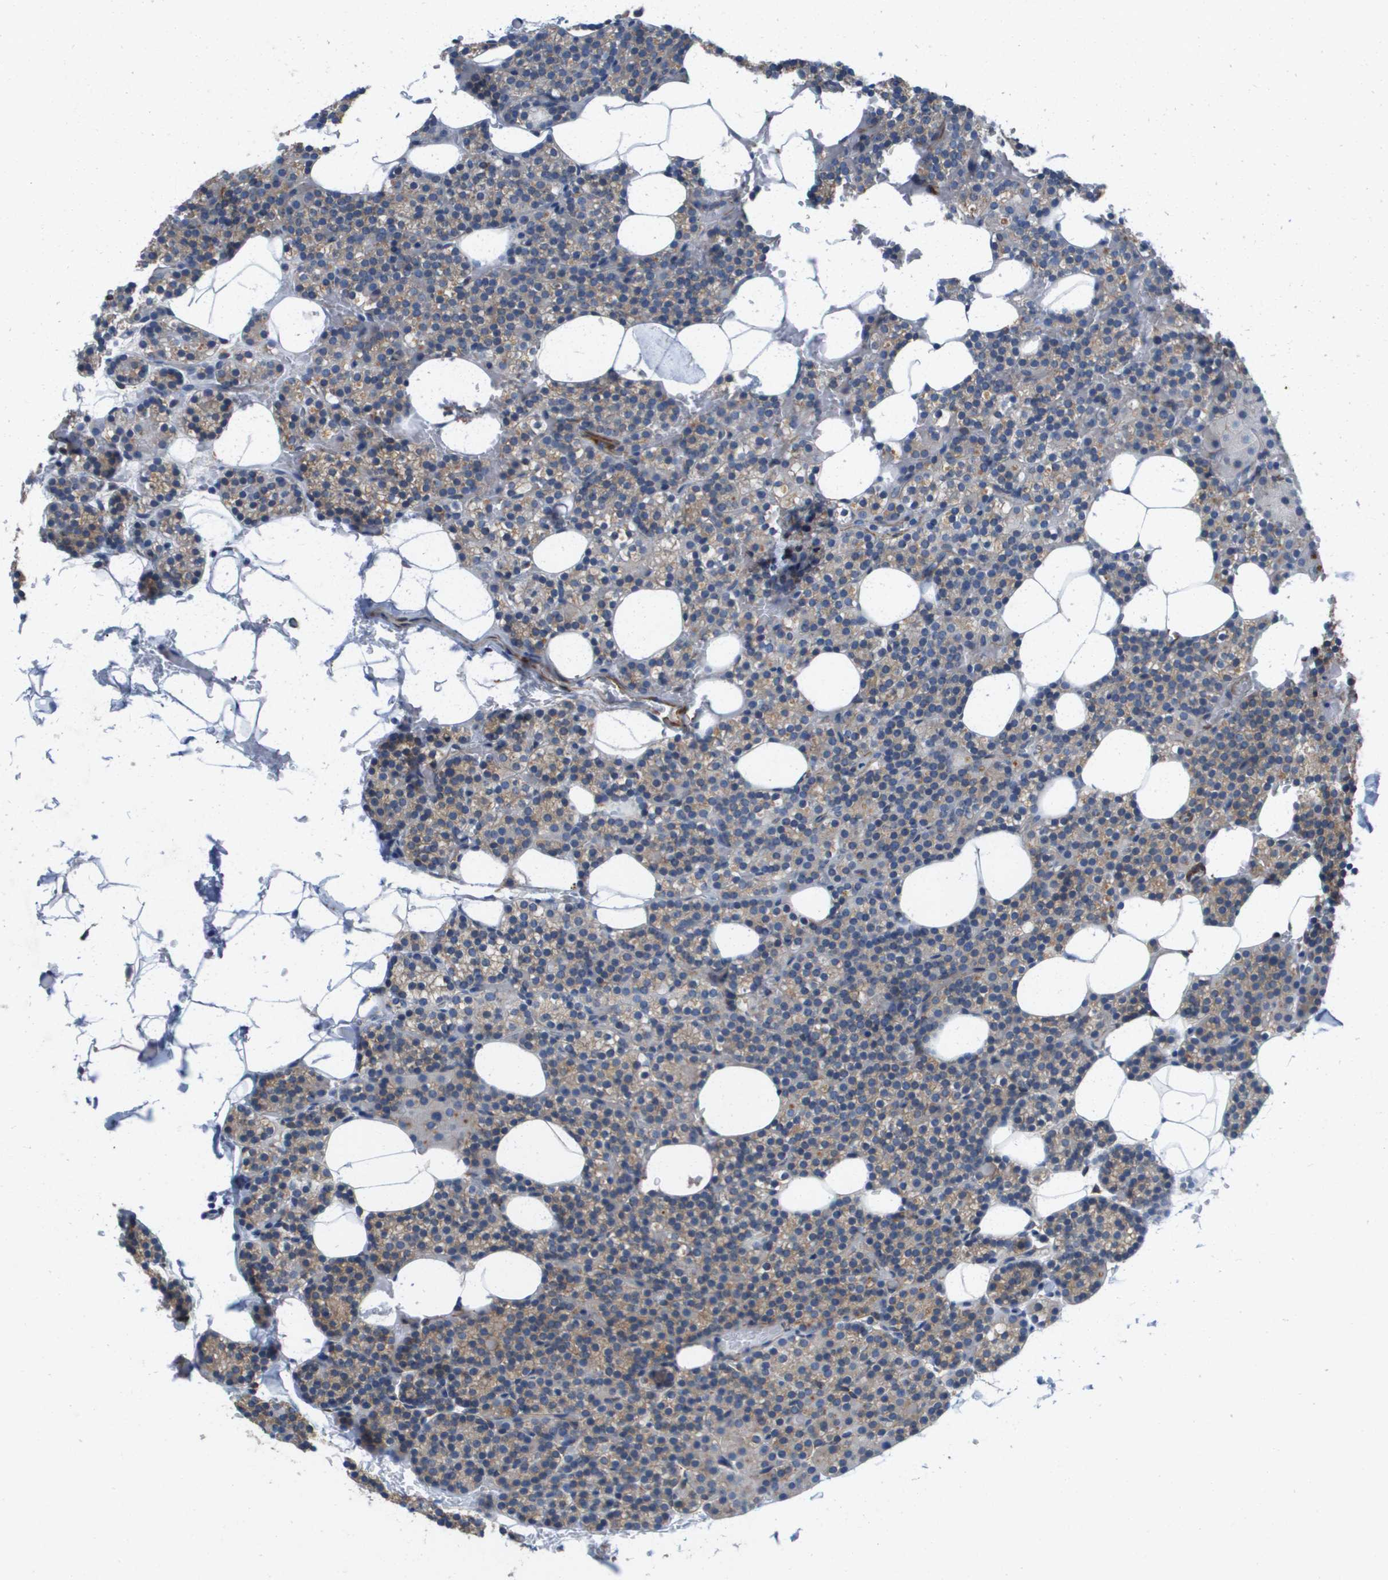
{"staining": {"intensity": "weak", "quantity": "25%-75%", "location": "cytoplasmic/membranous"}, "tissue": "parathyroid gland", "cell_type": "Glandular cells", "image_type": "normal", "snomed": [{"axis": "morphology", "description": "Normal tissue, NOS"}, {"axis": "morphology", "description": "Inflammation chronic"}, {"axis": "morphology", "description": "Goiter, colloid"}, {"axis": "topography", "description": "Thyroid gland"}, {"axis": "topography", "description": "Parathyroid gland"}], "caption": "DAB (3,3'-diaminobenzidine) immunohistochemical staining of unremarkable parathyroid gland exhibits weak cytoplasmic/membranous protein staining in approximately 25%-75% of glandular cells.", "gene": "LPP", "patient": {"sex": "male", "age": 65}}